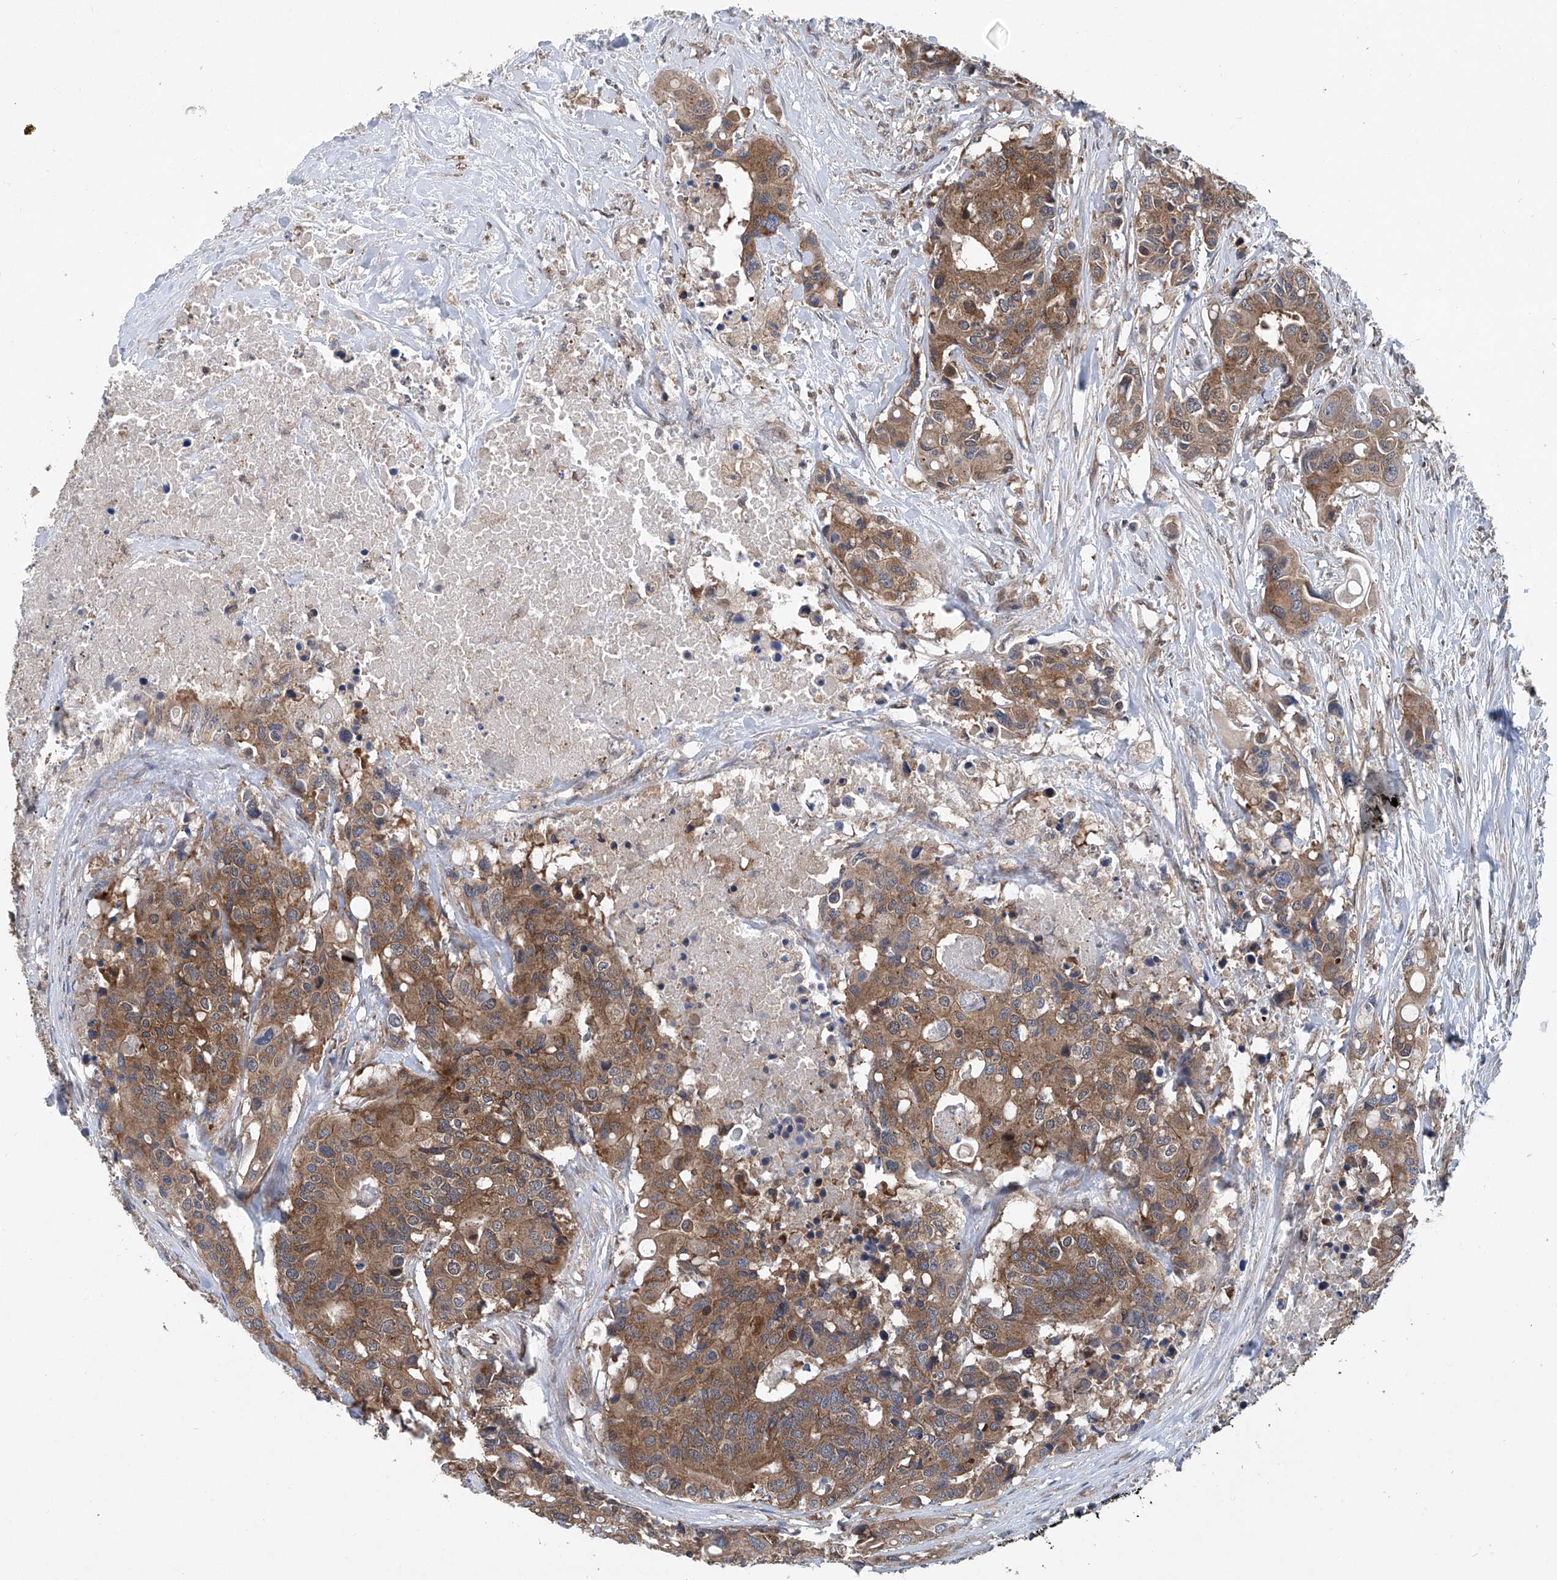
{"staining": {"intensity": "moderate", "quantity": ">75%", "location": "cytoplasmic/membranous"}, "tissue": "colorectal cancer", "cell_type": "Tumor cells", "image_type": "cancer", "snomed": [{"axis": "morphology", "description": "Adenocarcinoma, NOS"}, {"axis": "topography", "description": "Colon"}], "caption": "Colorectal cancer (adenocarcinoma) tissue shows moderate cytoplasmic/membranous staining in approximately >75% of tumor cells", "gene": "SMAP1", "patient": {"sex": "male", "age": 77}}